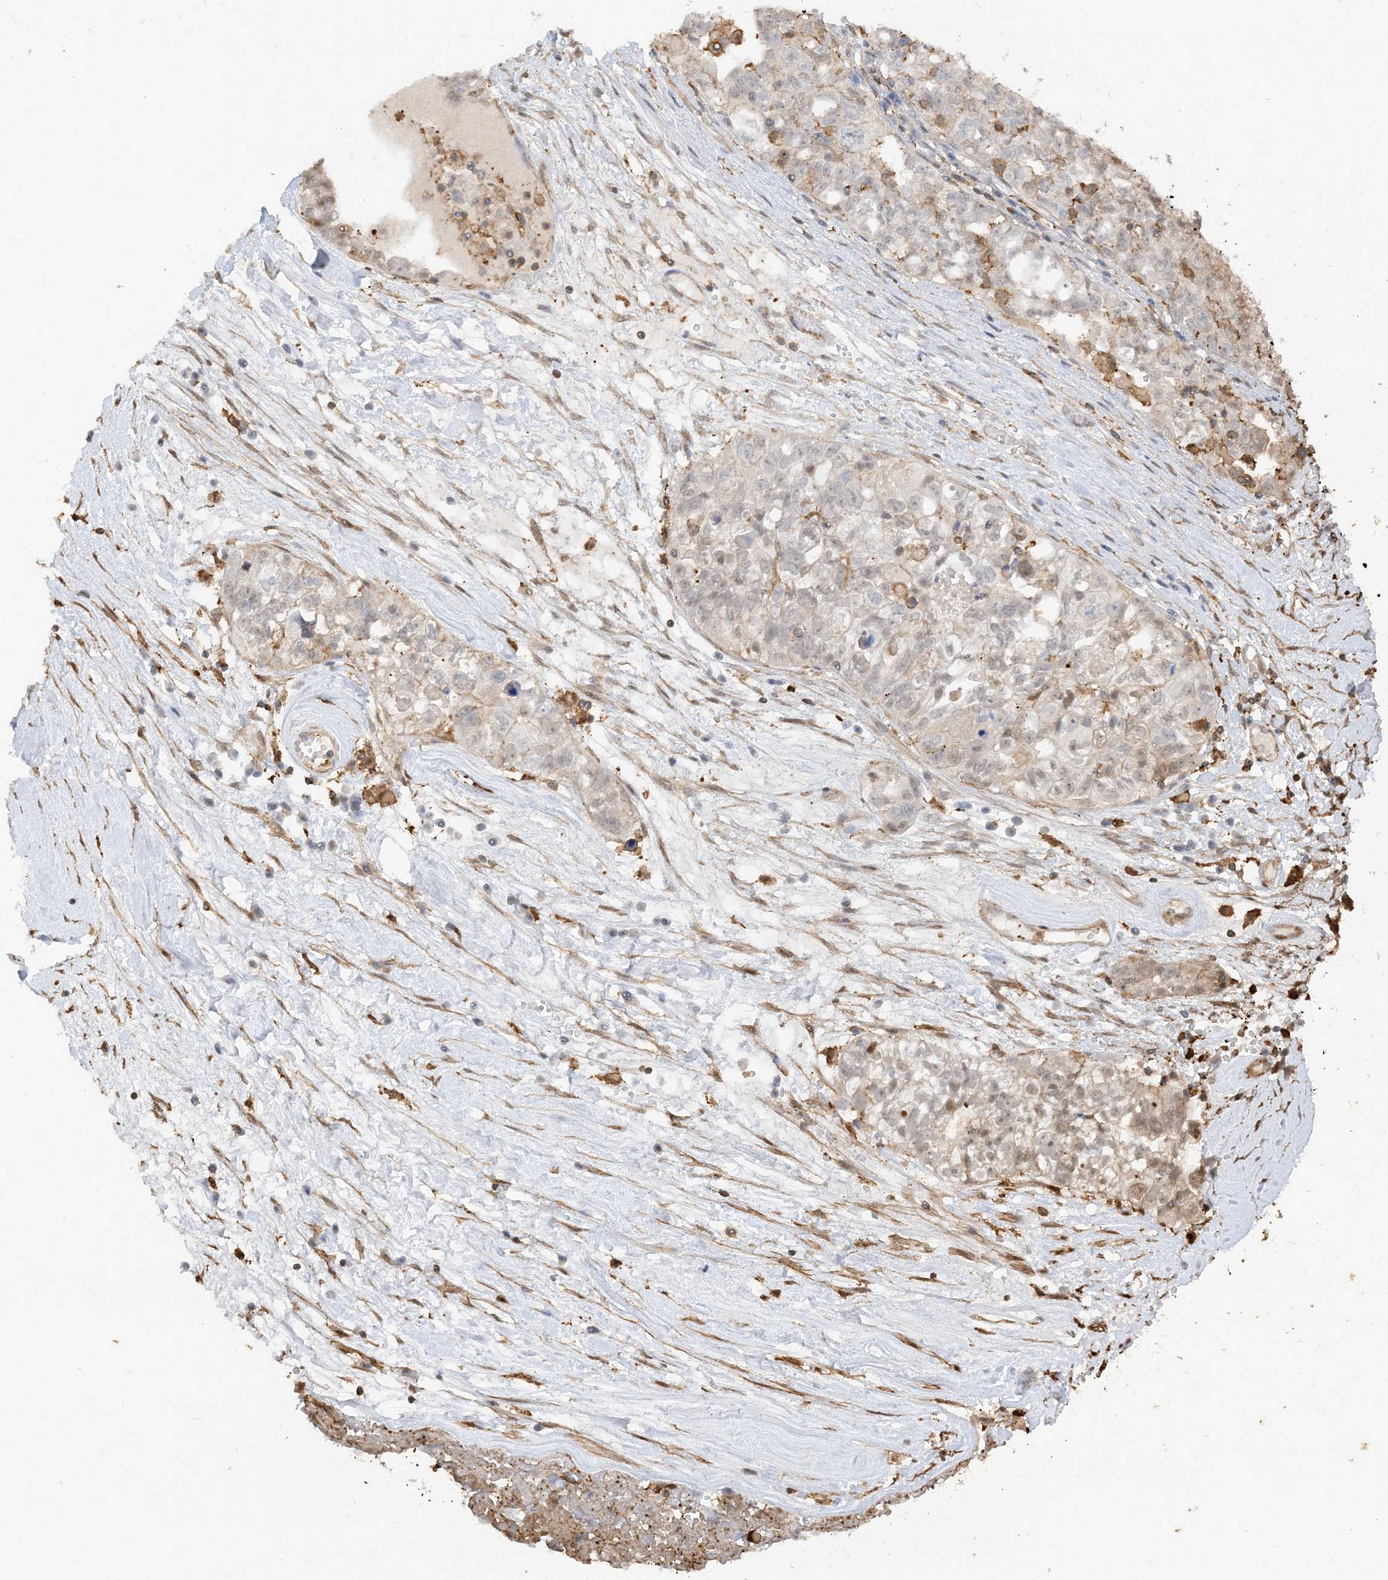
{"staining": {"intensity": "negative", "quantity": "none", "location": "none"}, "tissue": "ovarian cancer", "cell_type": "Tumor cells", "image_type": "cancer", "snomed": [{"axis": "morphology", "description": "Carcinoma, NOS"}, {"axis": "morphology", "description": "Cystadenocarcinoma, serous, NOS"}, {"axis": "topography", "description": "Ovary"}], "caption": "Immunohistochemistry (IHC) of human ovarian cancer (carcinoma) shows no staining in tumor cells.", "gene": "PHACTR2", "patient": {"sex": "female", "age": 69}}